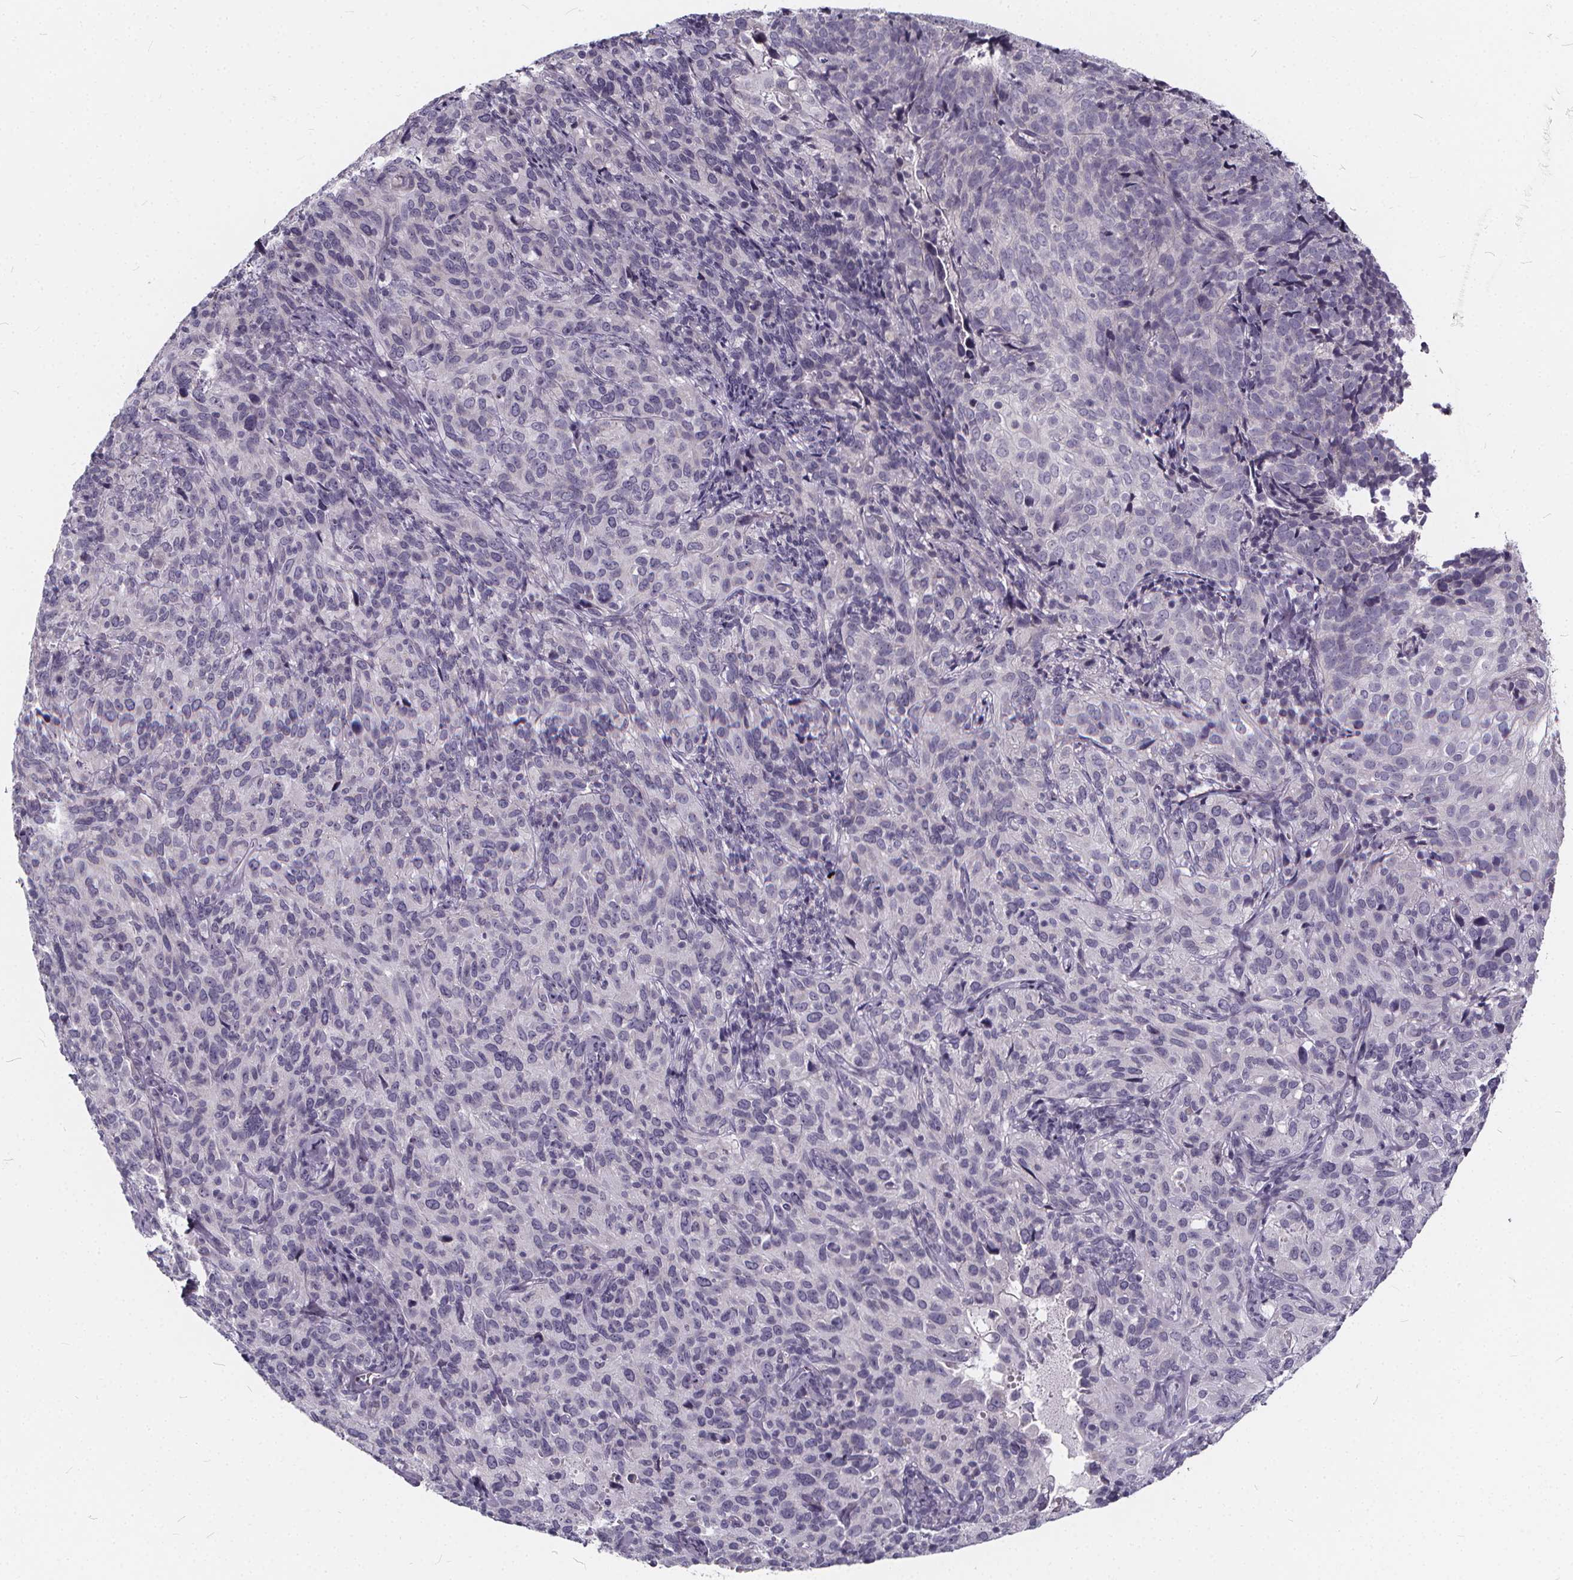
{"staining": {"intensity": "negative", "quantity": "none", "location": "none"}, "tissue": "cervical cancer", "cell_type": "Tumor cells", "image_type": "cancer", "snomed": [{"axis": "morphology", "description": "Squamous cell carcinoma, NOS"}, {"axis": "topography", "description": "Cervix"}], "caption": "Tumor cells are negative for brown protein staining in cervical squamous cell carcinoma.", "gene": "SPEF2", "patient": {"sex": "female", "age": 51}}